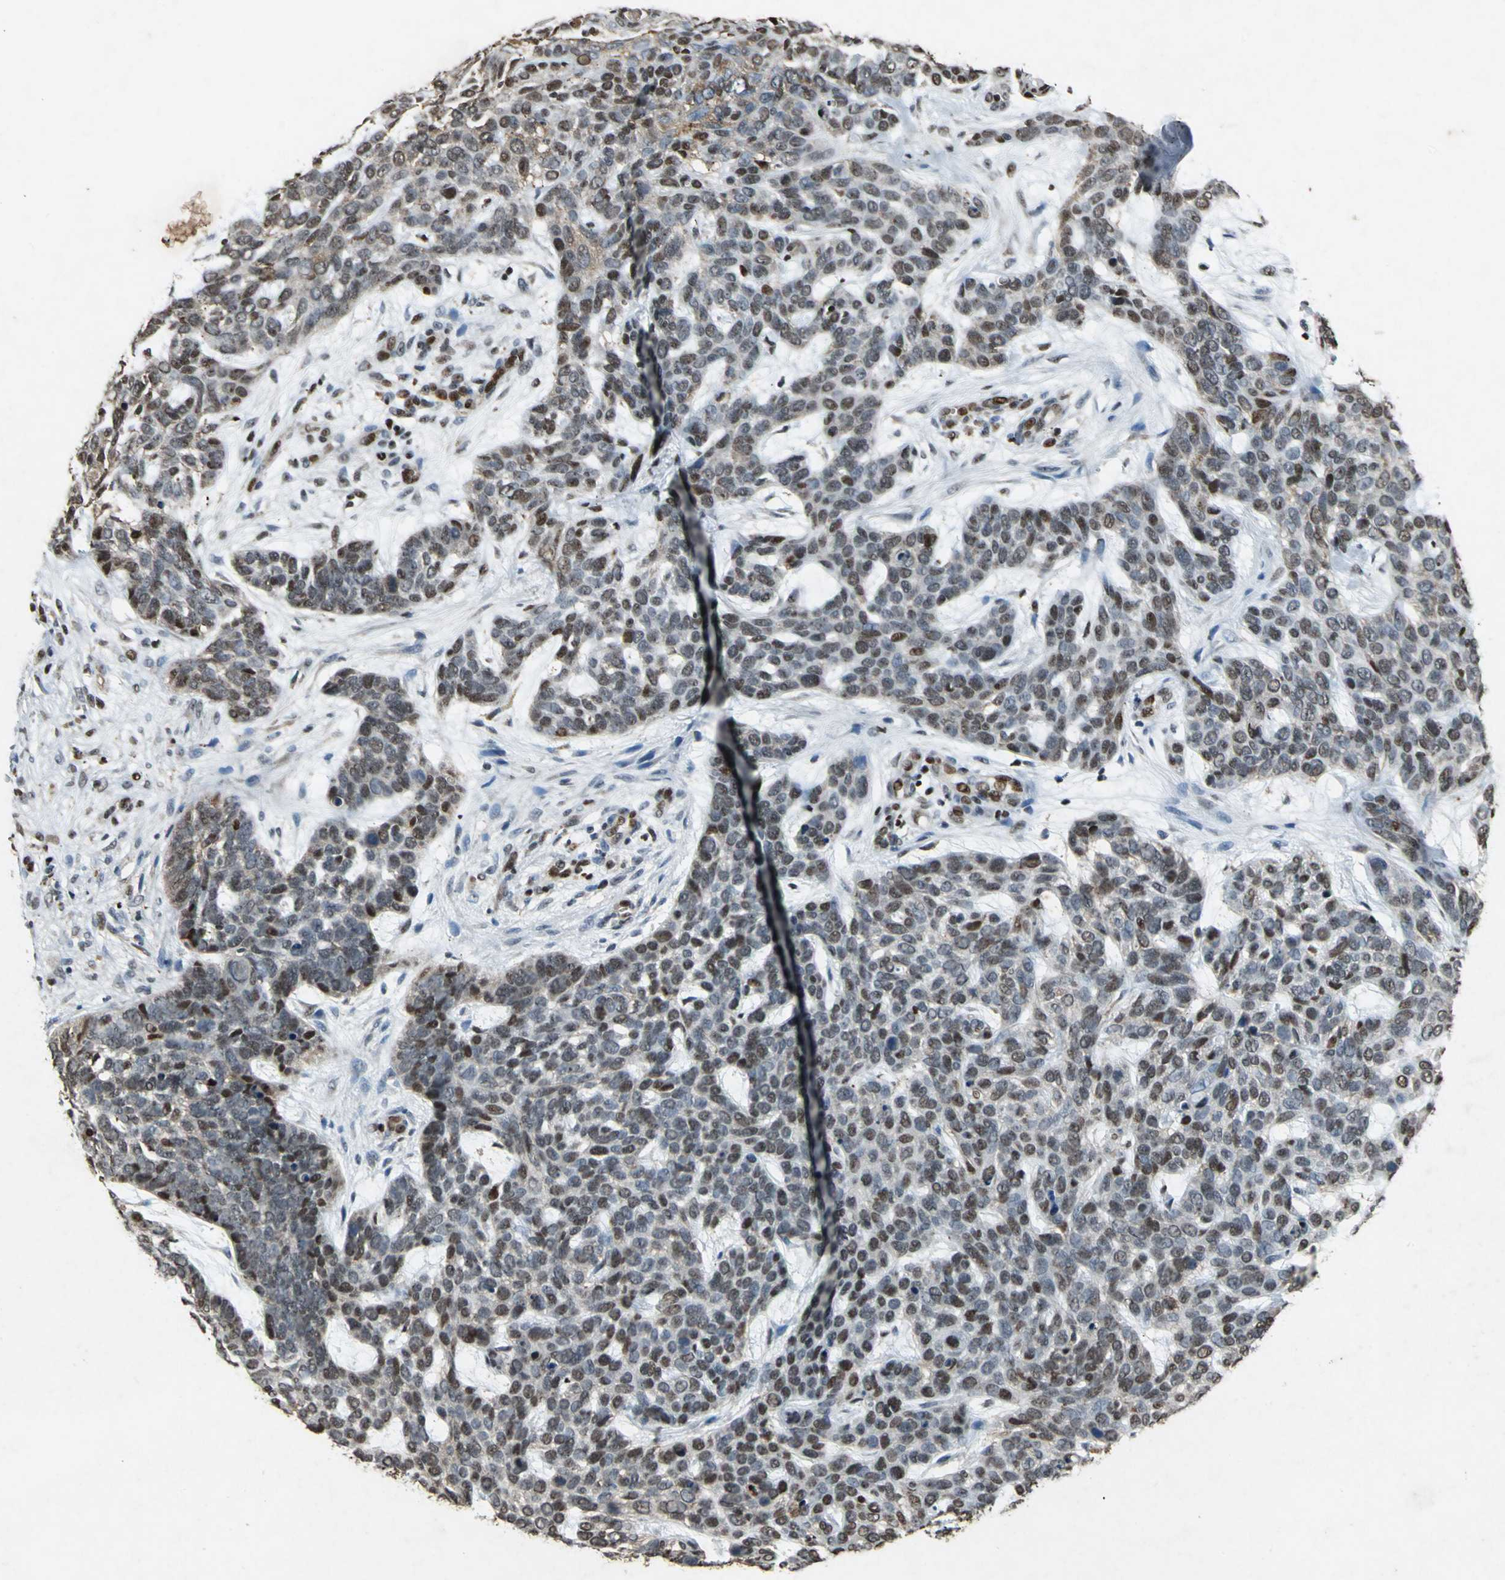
{"staining": {"intensity": "moderate", "quantity": "25%-75%", "location": "nuclear"}, "tissue": "skin cancer", "cell_type": "Tumor cells", "image_type": "cancer", "snomed": [{"axis": "morphology", "description": "Basal cell carcinoma"}, {"axis": "topography", "description": "Skin"}], "caption": "Brown immunohistochemical staining in skin basal cell carcinoma displays moderate nuclear expression in approximately 25%-75% of tumor cells.", "gene": "ANP32A", "patient": {"sex": "male", "age": 87}}